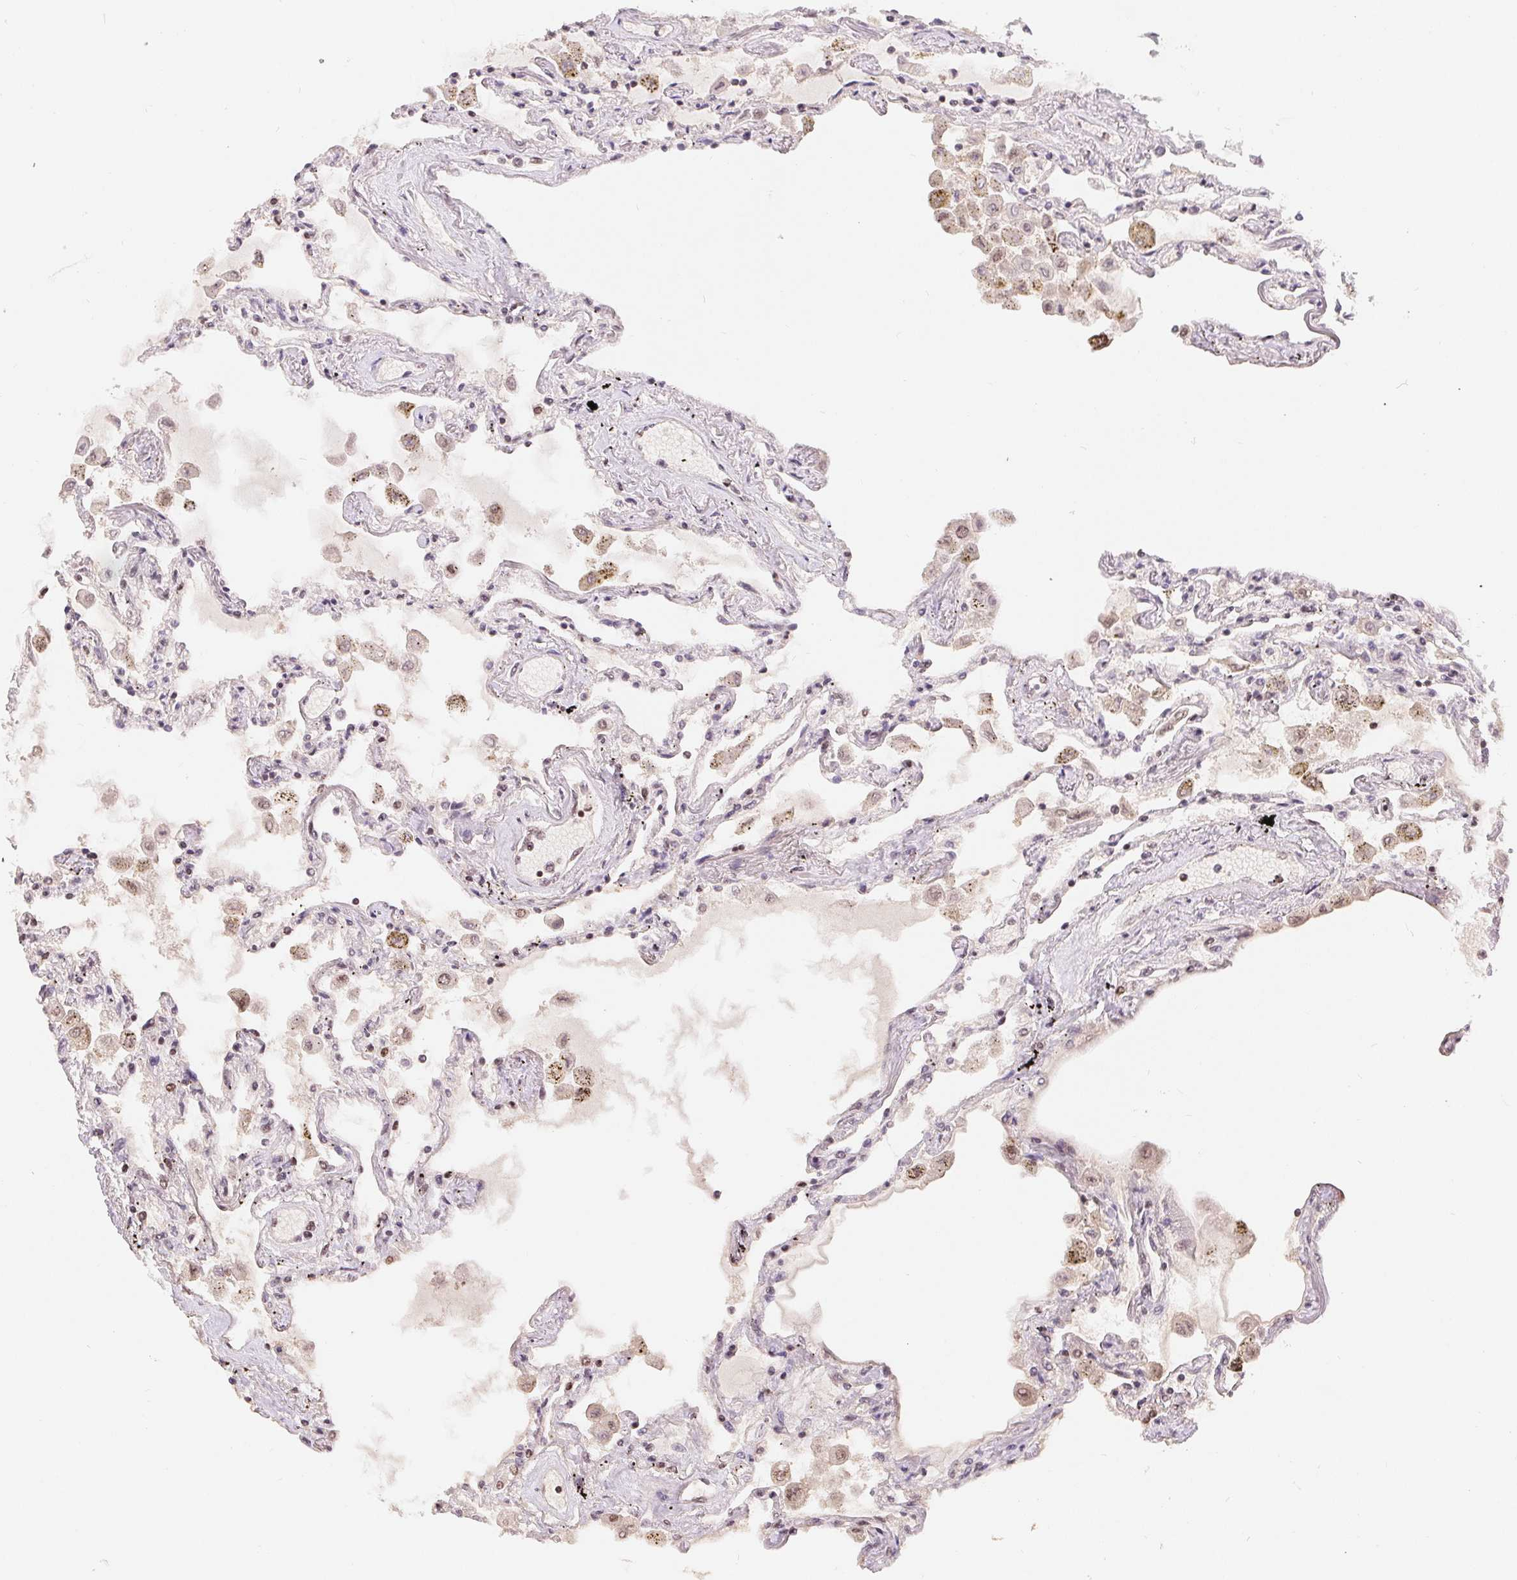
{"staining": {"intensity": "moderate", "quantity": "25%-75%", "location": "nuclear"}, "tissue": "lung", "cell_type": "Alveolar cells", "image_type": "normal", "snomed": [{"axis": "morphology", "description": "Normal tissue, NOS"}, {"axis": "morphology", "description": "Adenocarcinoma, NOS"}, {"axis": "topography", "description": "Cartilage tissue"}, {"axis": "topography", "description": "Lung"}], "caption": "A high-resolution photomicrograph shows IHC staining of normal lung, which displays moderate nuclear positivity in about 25%-75% of alveolar cells.", "gene": "HMGN3", "patient": {"sex": "female", "age": 67}}